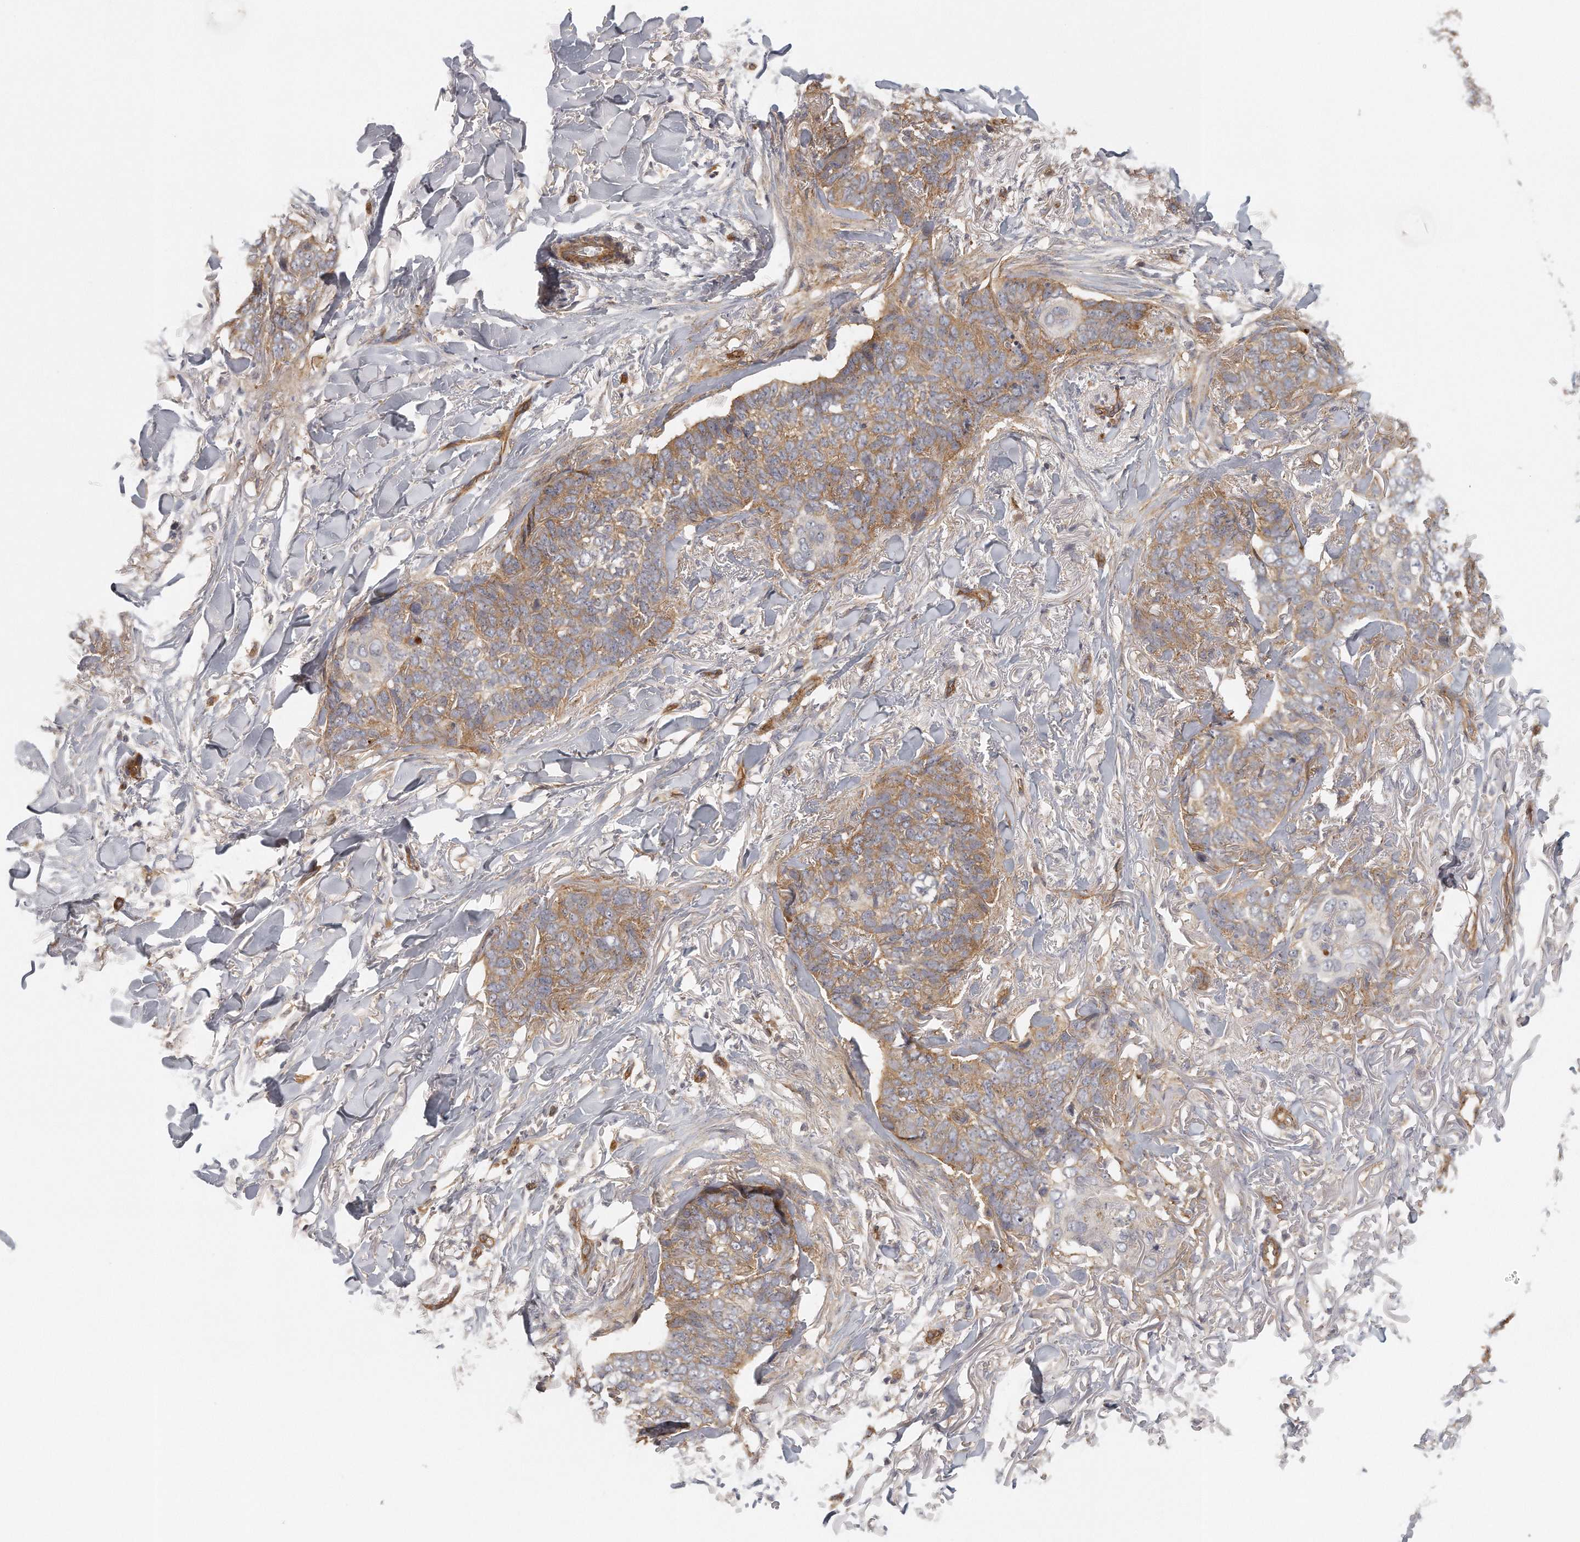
{"staining": {"intensity": "moderate", "quantity": ">75%", "location": "cytoplasmic/membranous"}, "tissue": "skin cancer", "cell_type": "Tumor cells", "image_type": "cancer", "snomed": [{"axis": "morphology", "description": "Normal tissue, NOS"}, {"axis": "morphology", "description": "Basal cell carcinoma"}, {"axis": "topography", "description": "Skin"}], "caption": "Skin cancer (basal cell carcinoma) tissue displays moderate cytoplasmic/membranous positivity in about >75% of tumor cells, visualized by immunohistochemistry.", "gene": "MTERF4", "patient": {"sex": "male", "age": 77}}